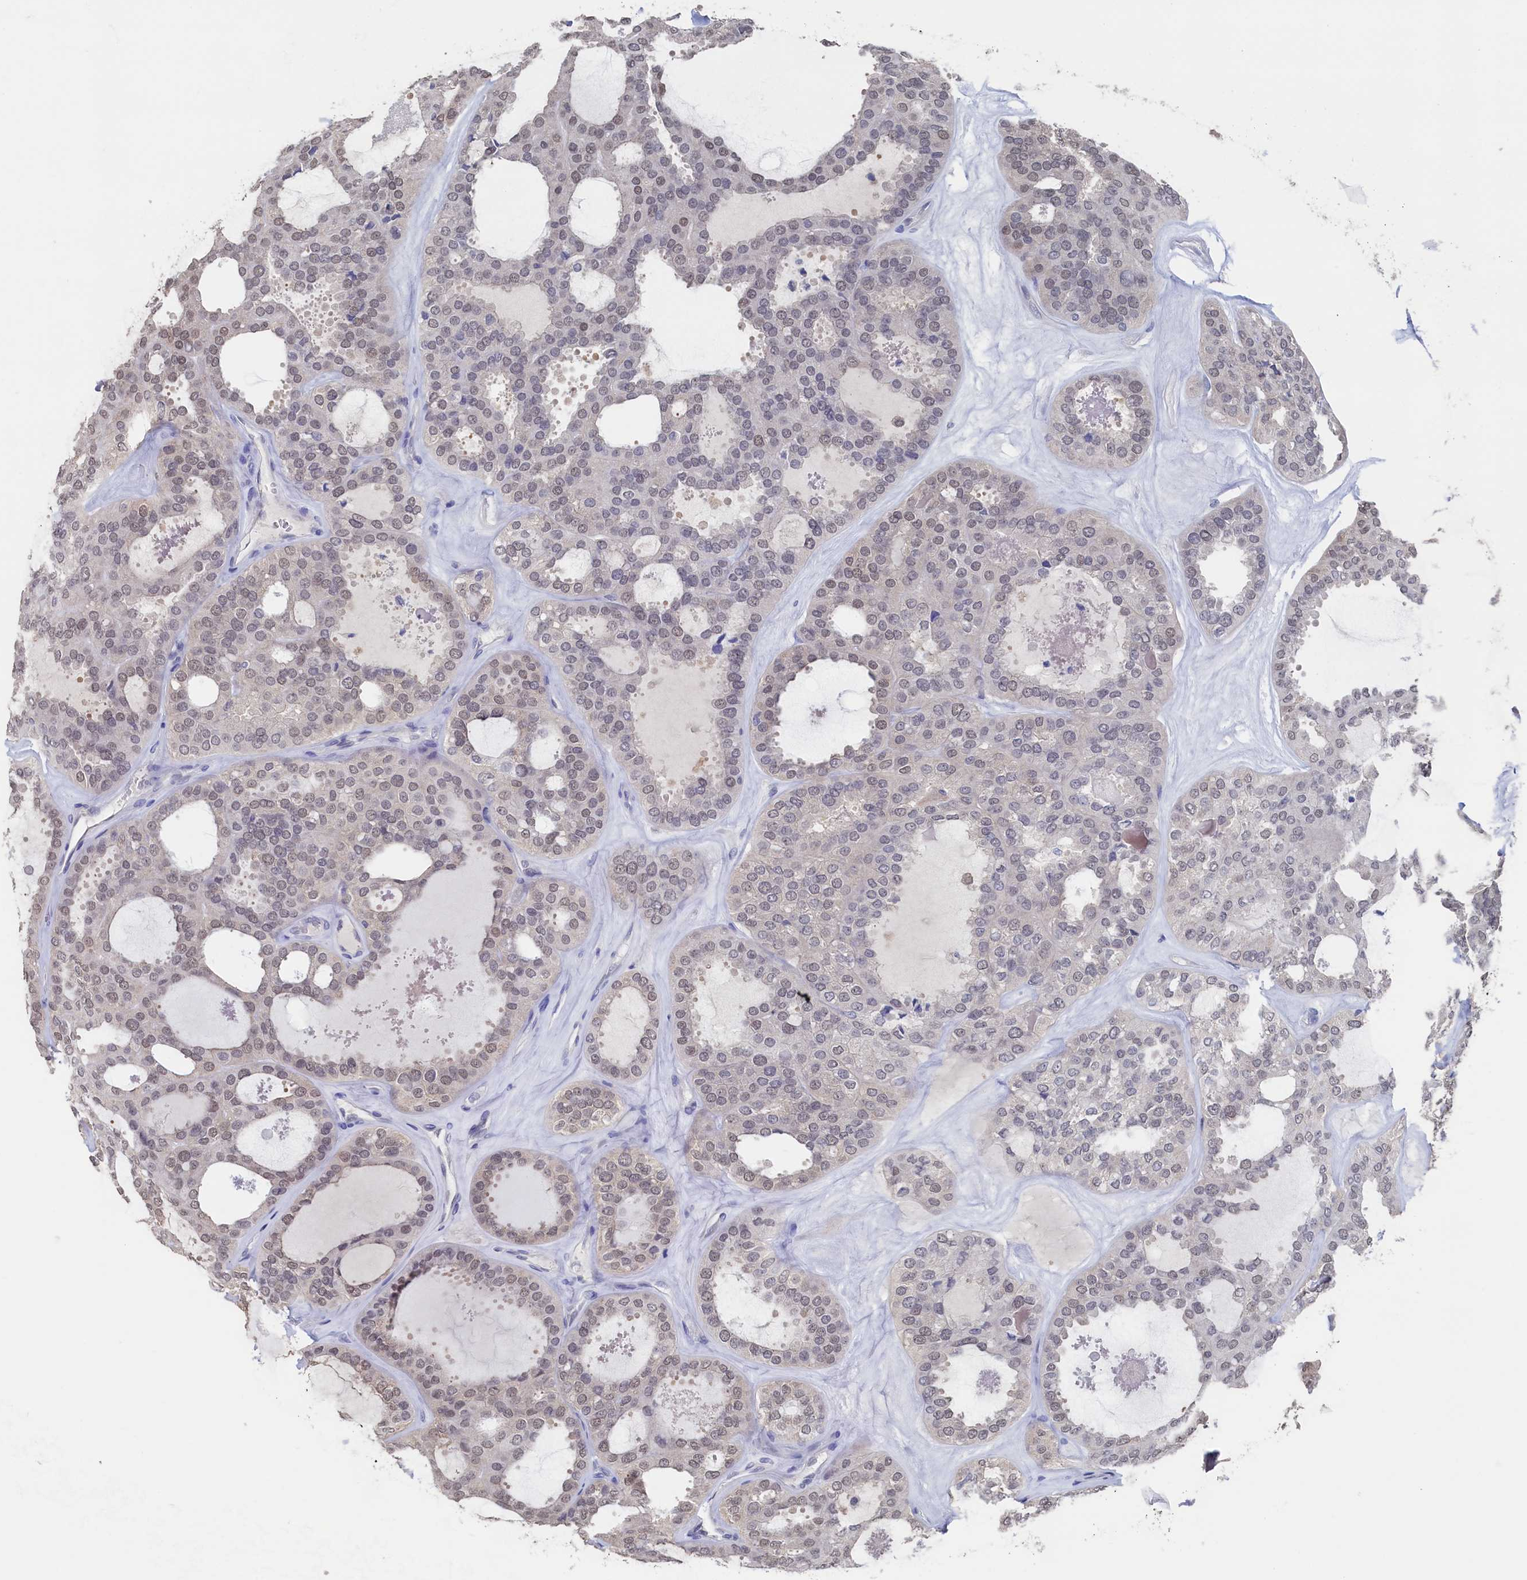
{"staining": {"intensity": "weak", "quantity": "25%-75%", "location": "nuclear"}, "tissue": "thyroid cancer", "cell_type": "Tumor cells", "image_type": "cancer", "snomed": [{"axis": "morphology", "description": "Follicular adenoma carcinoma, NOS"}, {"axis": "topography", "description": "Thyroid gland"}], "caption": "IHC photomicrograph of neoplastic tissue: human follicular adenoma carcinoma (thyroid) stained using immunohistochemistry reveals low levels of weak protein expression localized specifically in the nuclear of tumor cells, appearing as a nuclear brown color.", "gene": "C11orf54", "patient": {"sex": "male", "age": 75}}